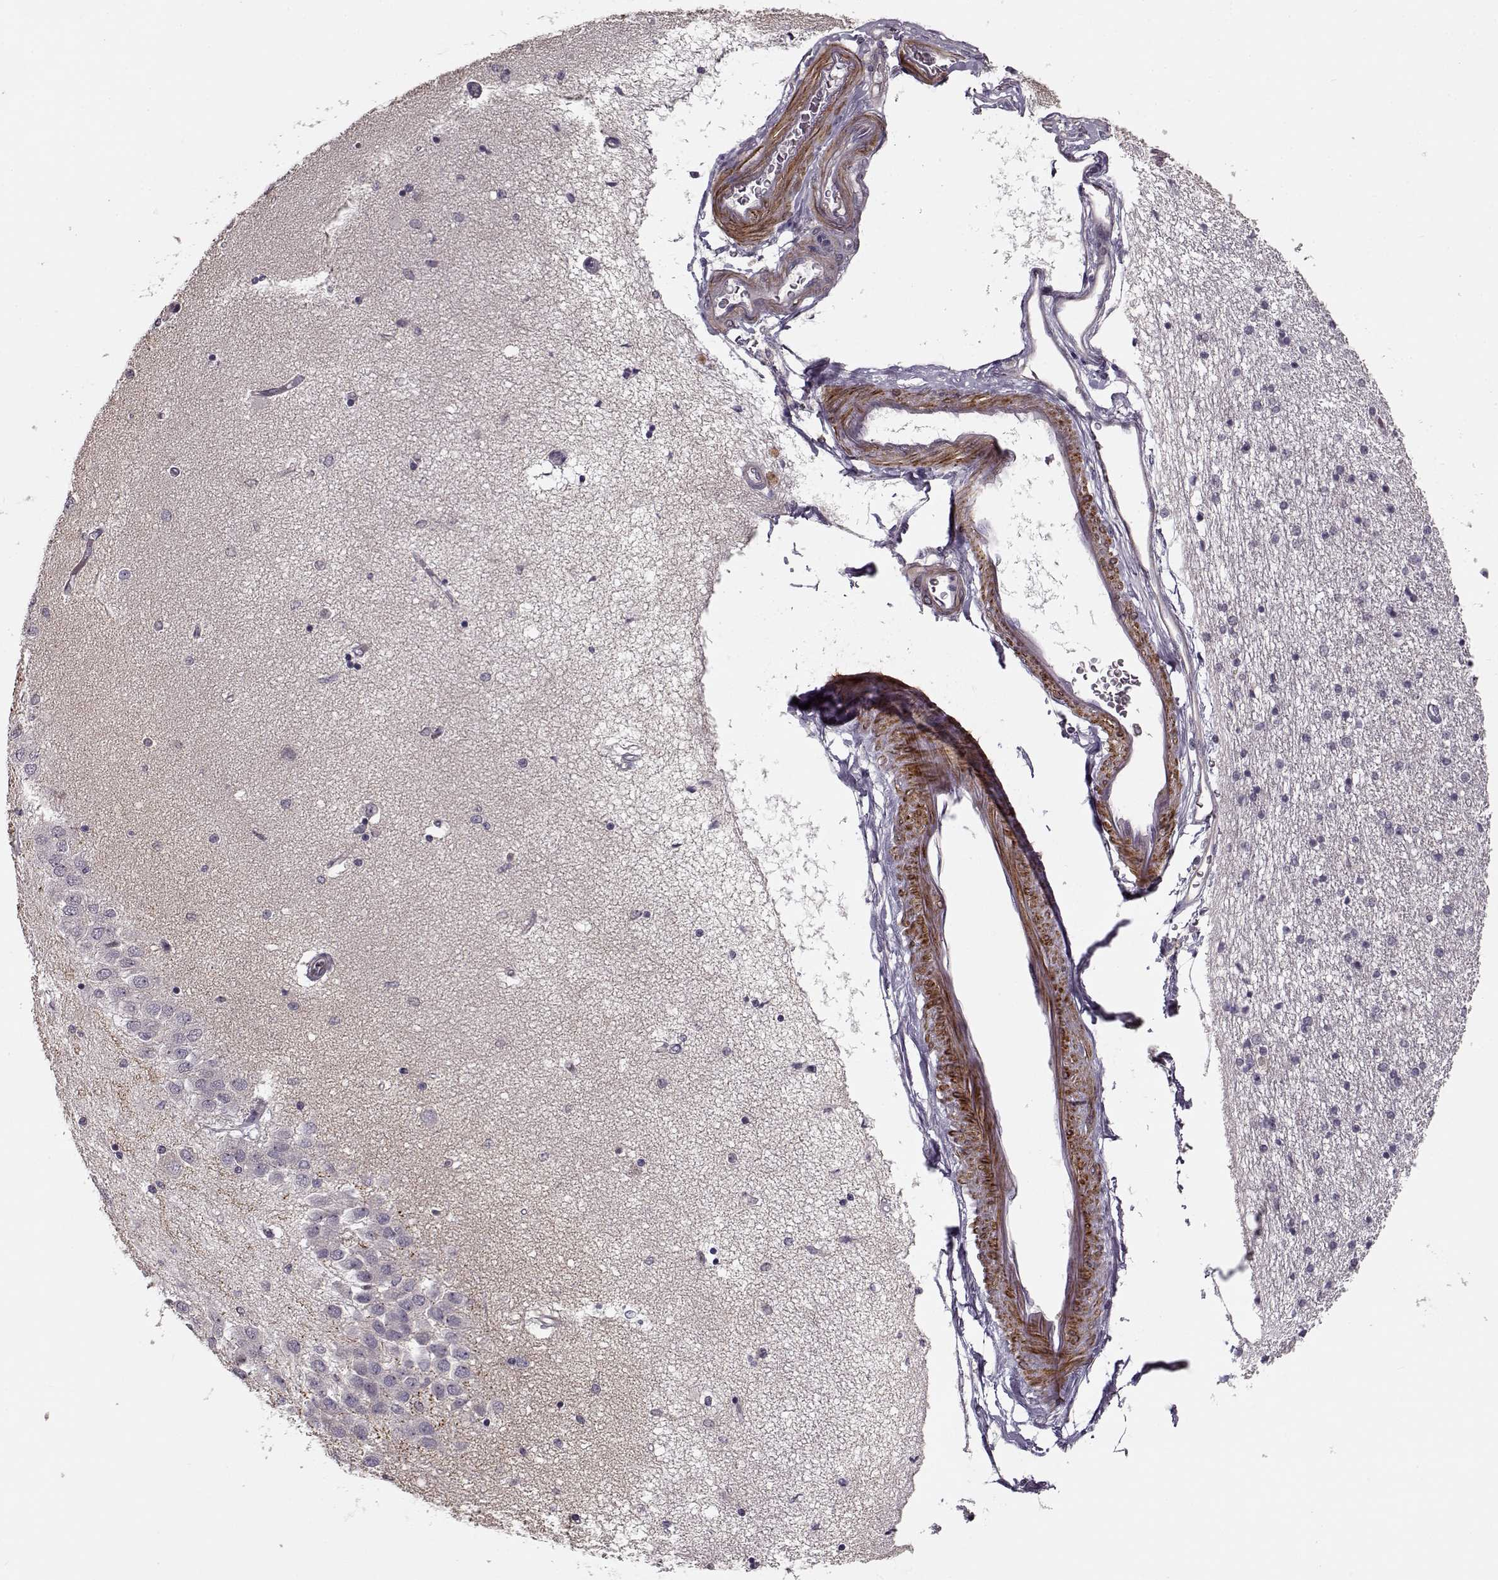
{"staining": {"intensity": "negative", "quantity": "none", "location": "none"}, "tissue": "hippocampus", "cell_type": "Glial cells", "image_type": "normal", "snomed": [{"axis": "morphology", "description": "Normal tissue, NOS"}, {"axis": "topography", "description": "Hippocampus"}], "caption": "Protein analysis of unremarkable hippocampus exhibits no significant expression in glial cells. (Stains: DAB immunohistochemistry with hematoxylin counter stain, Microscopy: brightfield microscopy at high magnification).", "gene": "SLAIN2", "patient": {"sex": "female", "age": 54}}